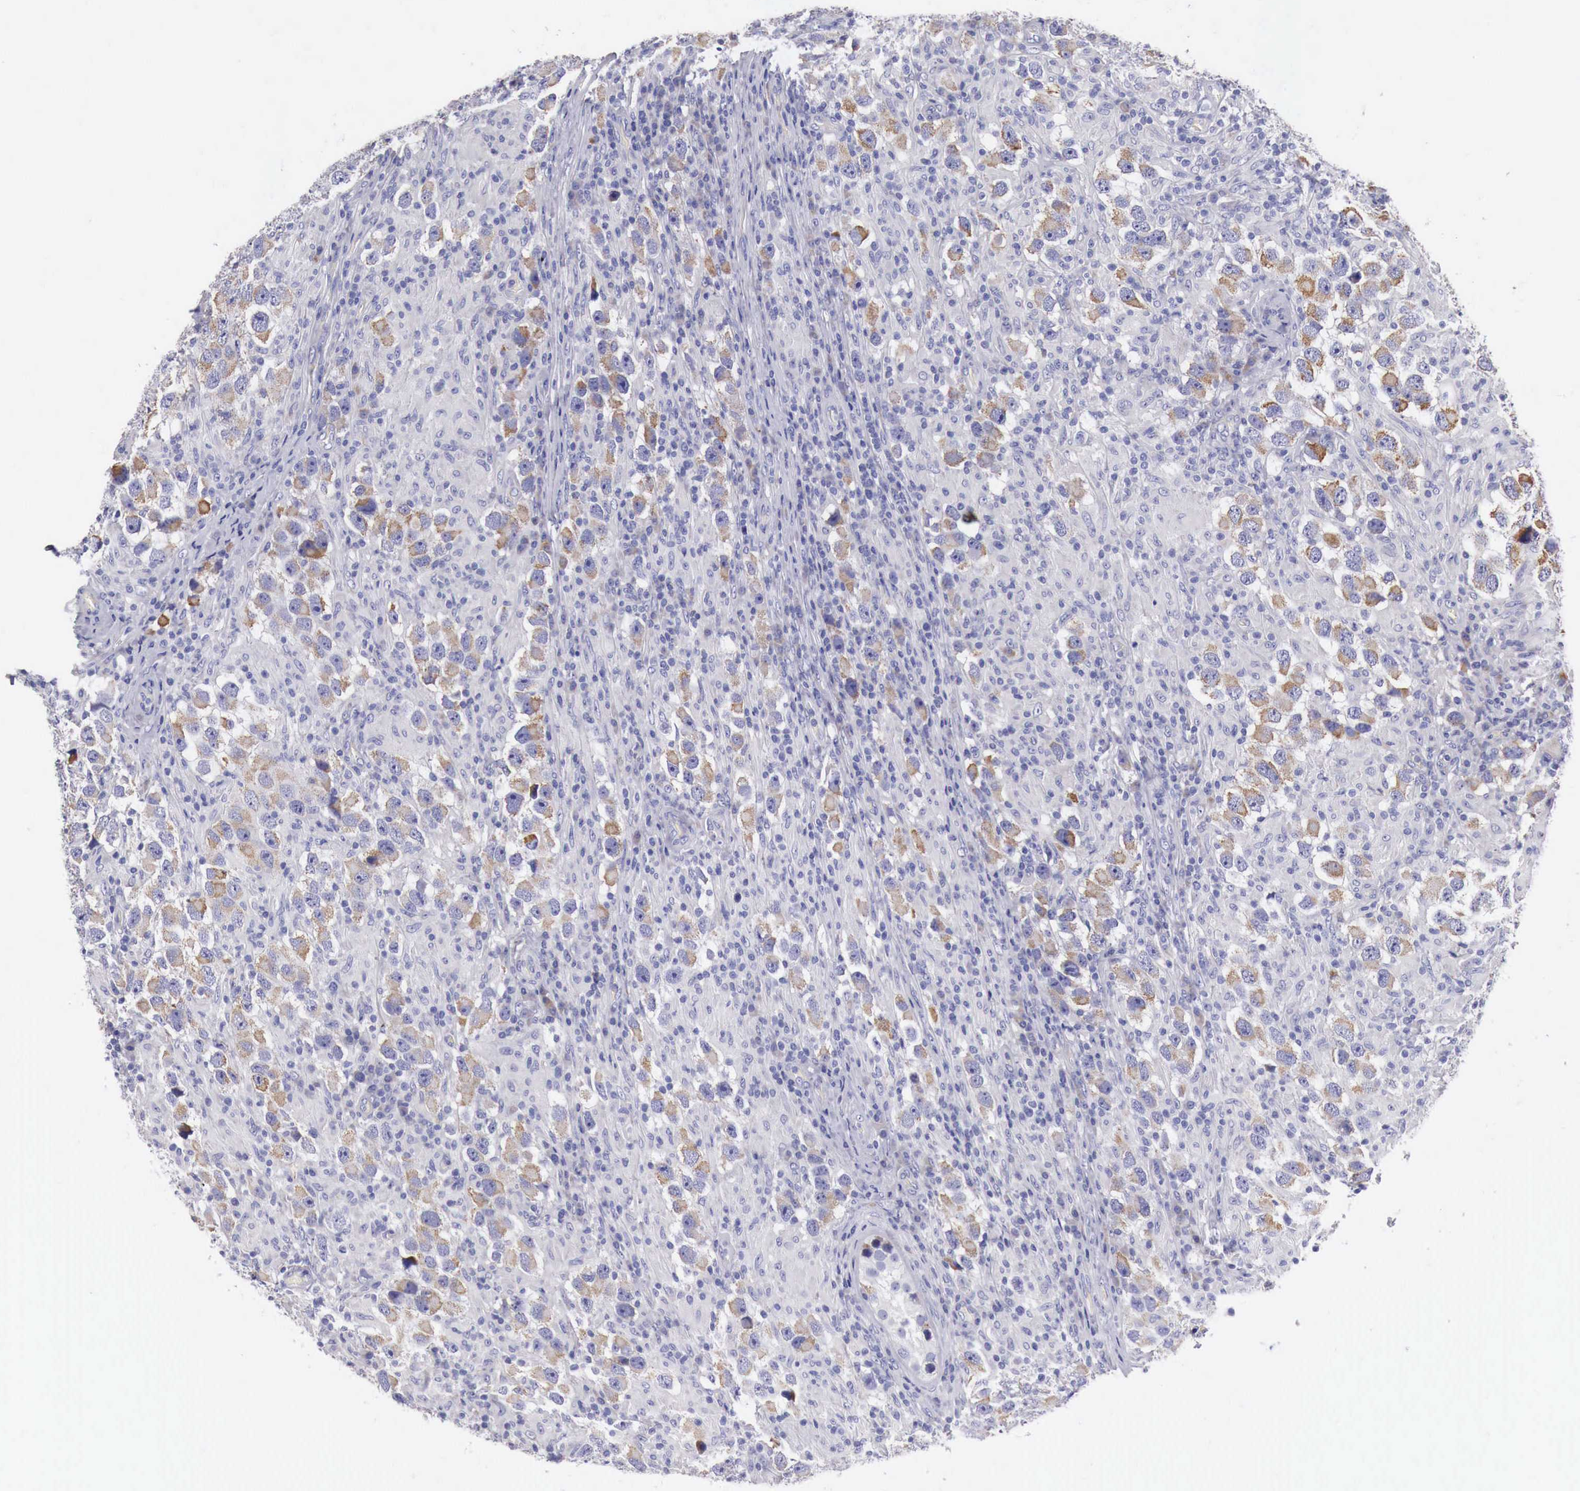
{"staining": {"intensity": "moderate", "quantity": "25%-75%", "location": "cytoplasmic/membranous"}, "tissue": "testis cancer", "cell_type": "Tumor cells", "image_type": "cancer", "snomed": [{"axis": "morphology", "description": "Carcinoma, Embryonal, NOS"}, {"axis": "topography", "description": "Testis"}], "caption": "A histopathology image of human testis cancer (embryonal carcinoma) stained for a protein displays moderate cytoplasmic/membranous brown staining in tumor cells.", "gene": "NREP", "patient": {"sex": "male", "age": 21}}